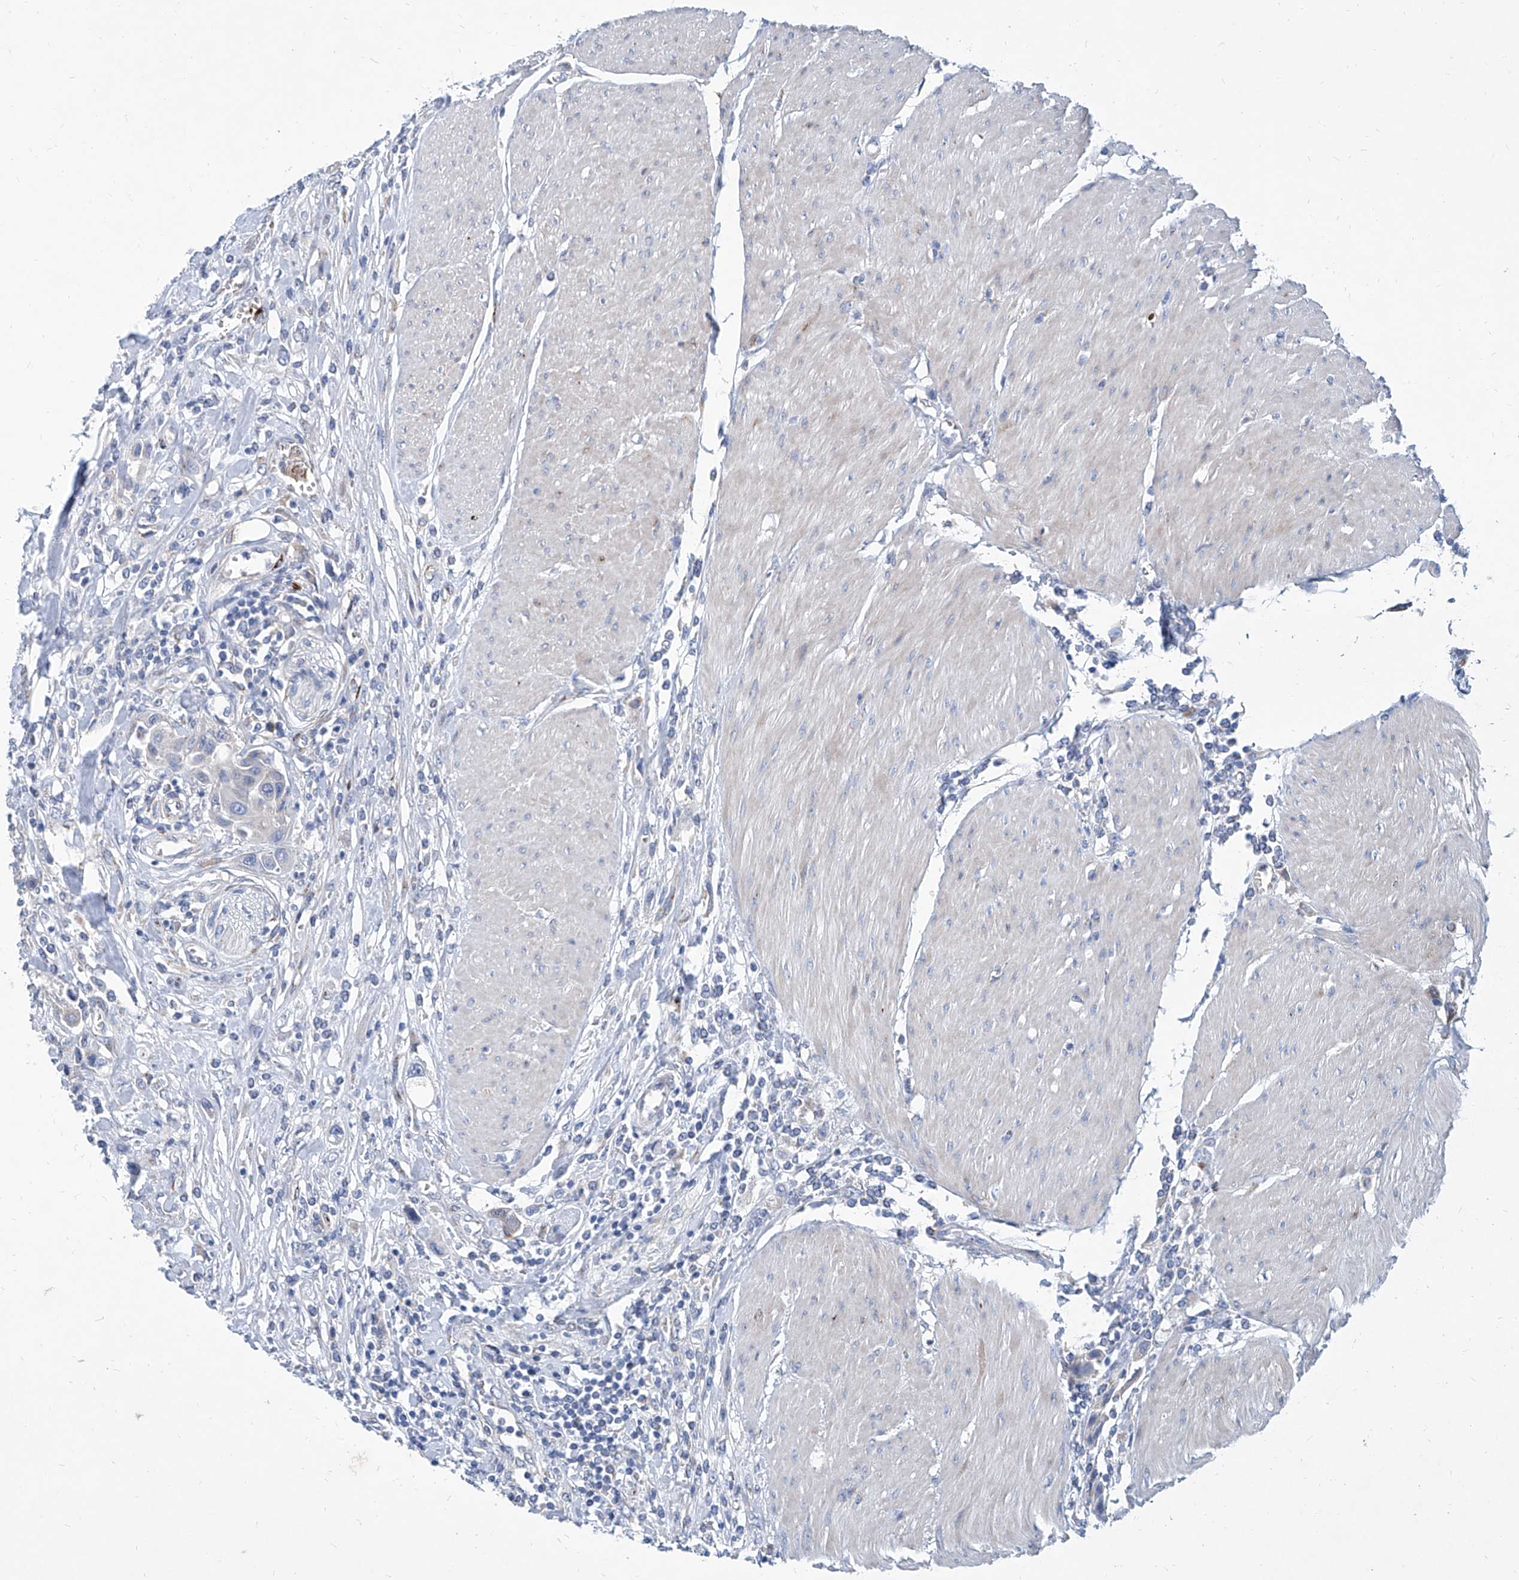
{"staining": {"intensity": "negative", "quantity": "none", "location": "none"}, "tissue": "urothelial cancer", "cell_type": "Tumor cells", "image_type": "cancer", "snomed": [{"axis": "morphology", "description": "Urothelial carcinoma, High grade"}, {"axis": "topography", "description": "Urinary bladder"}], "caption": "Image shows no significant protein positivity in tumor cells of urothelial cancer.", "gene": "FPR2", "patient": {"sex": "male", "age": 50}}